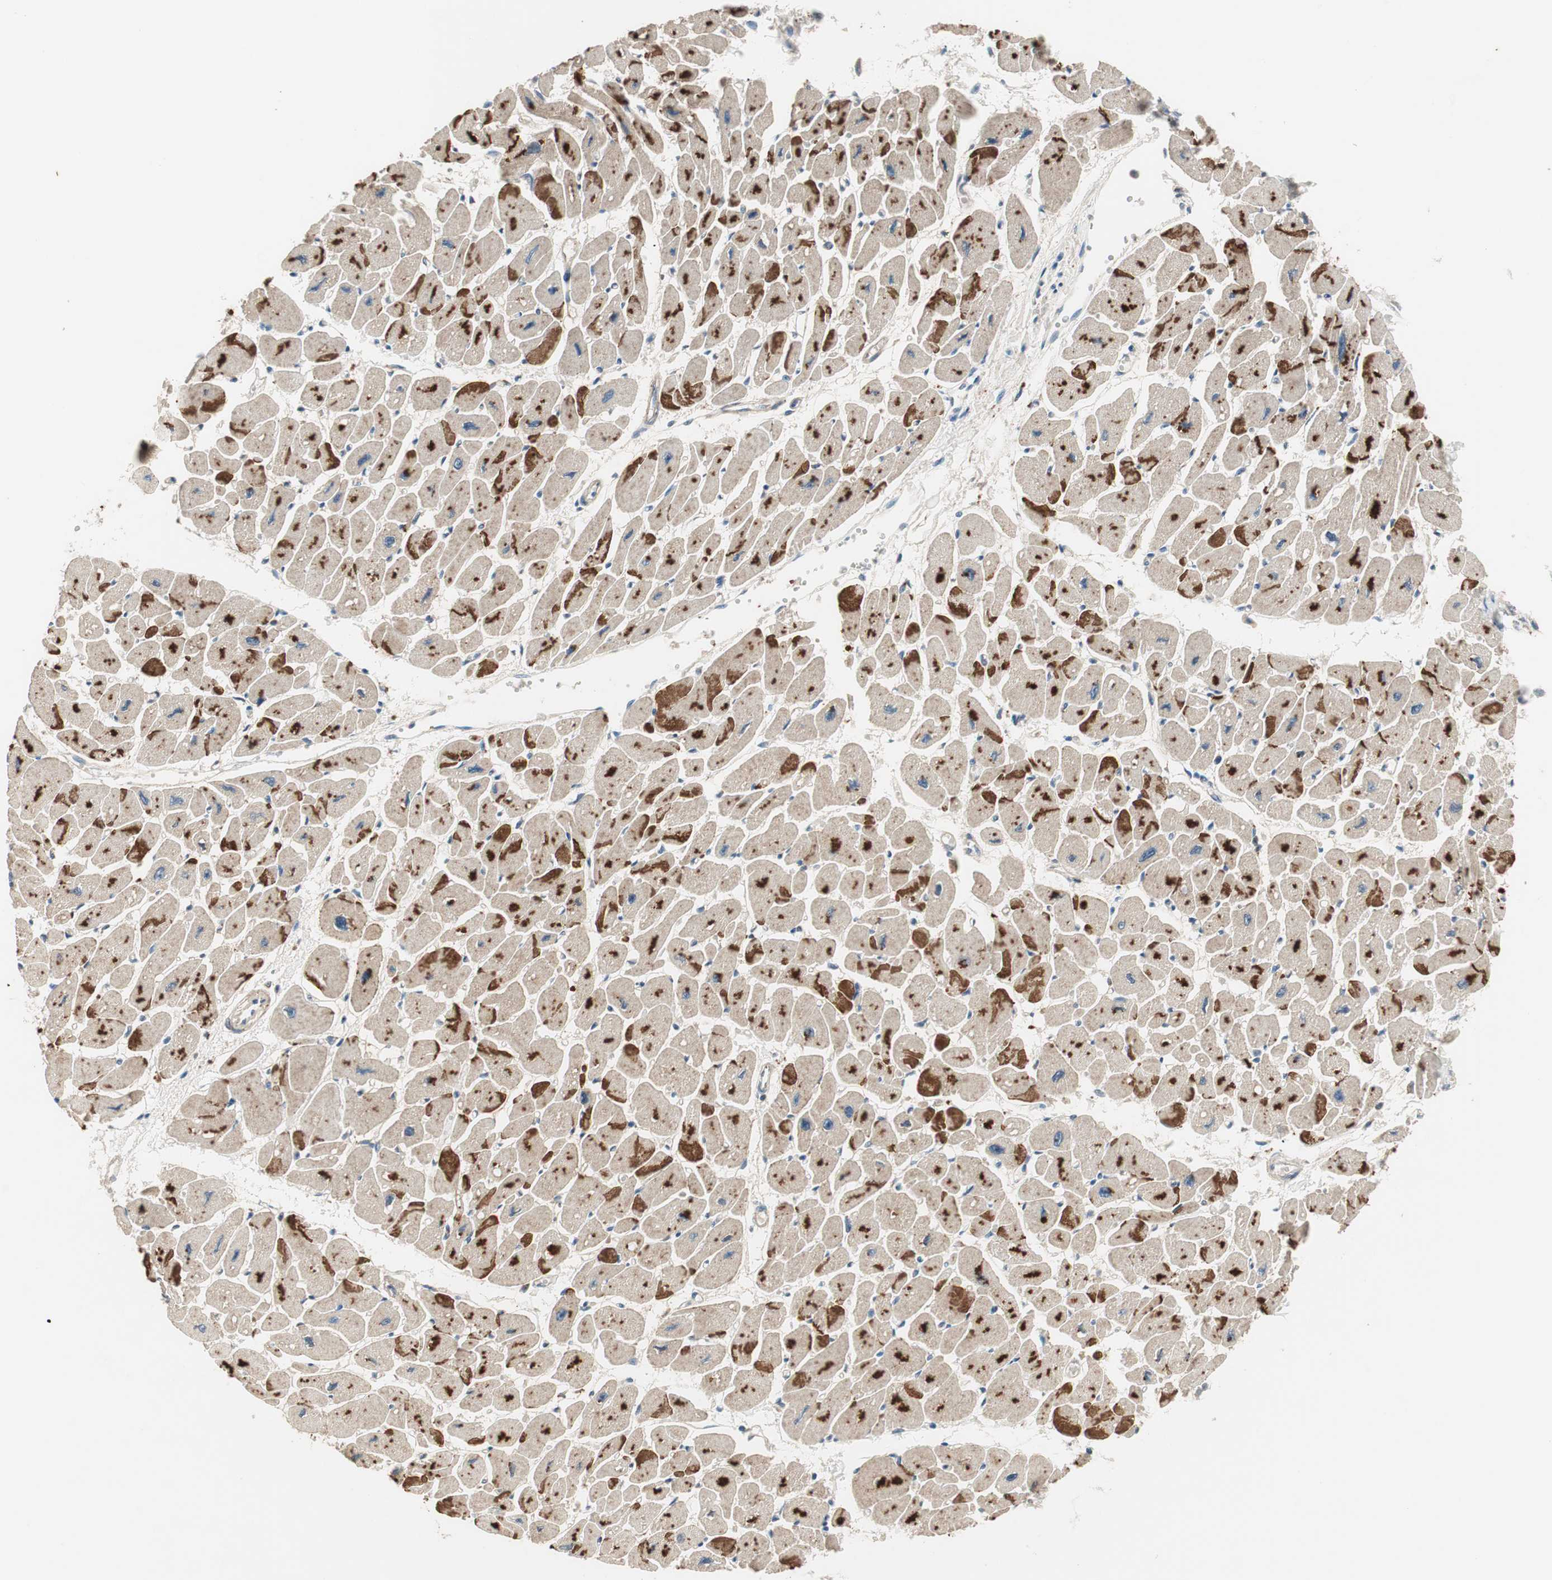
{"staining": {"intensity": "strong", "quantity": "25%-75%", "location": "cytoplasmic/membranous"}, "tissue": "heart muscle", "cell_type": "Cardiomyocytes", "image_type": "normal", "snomed": [{"axis": "morphology", "description": "Normal tissue, NOS"}, {"axis": "topography", "description": "Heart"}], "caption": "This is an image of IHC staining of normal heart muscle, which shows strong expression in the cytoplasmic/membranous of cardiomyocytes.", "gene": "HPN", "patient": {"sex": "female", "age": 54}}